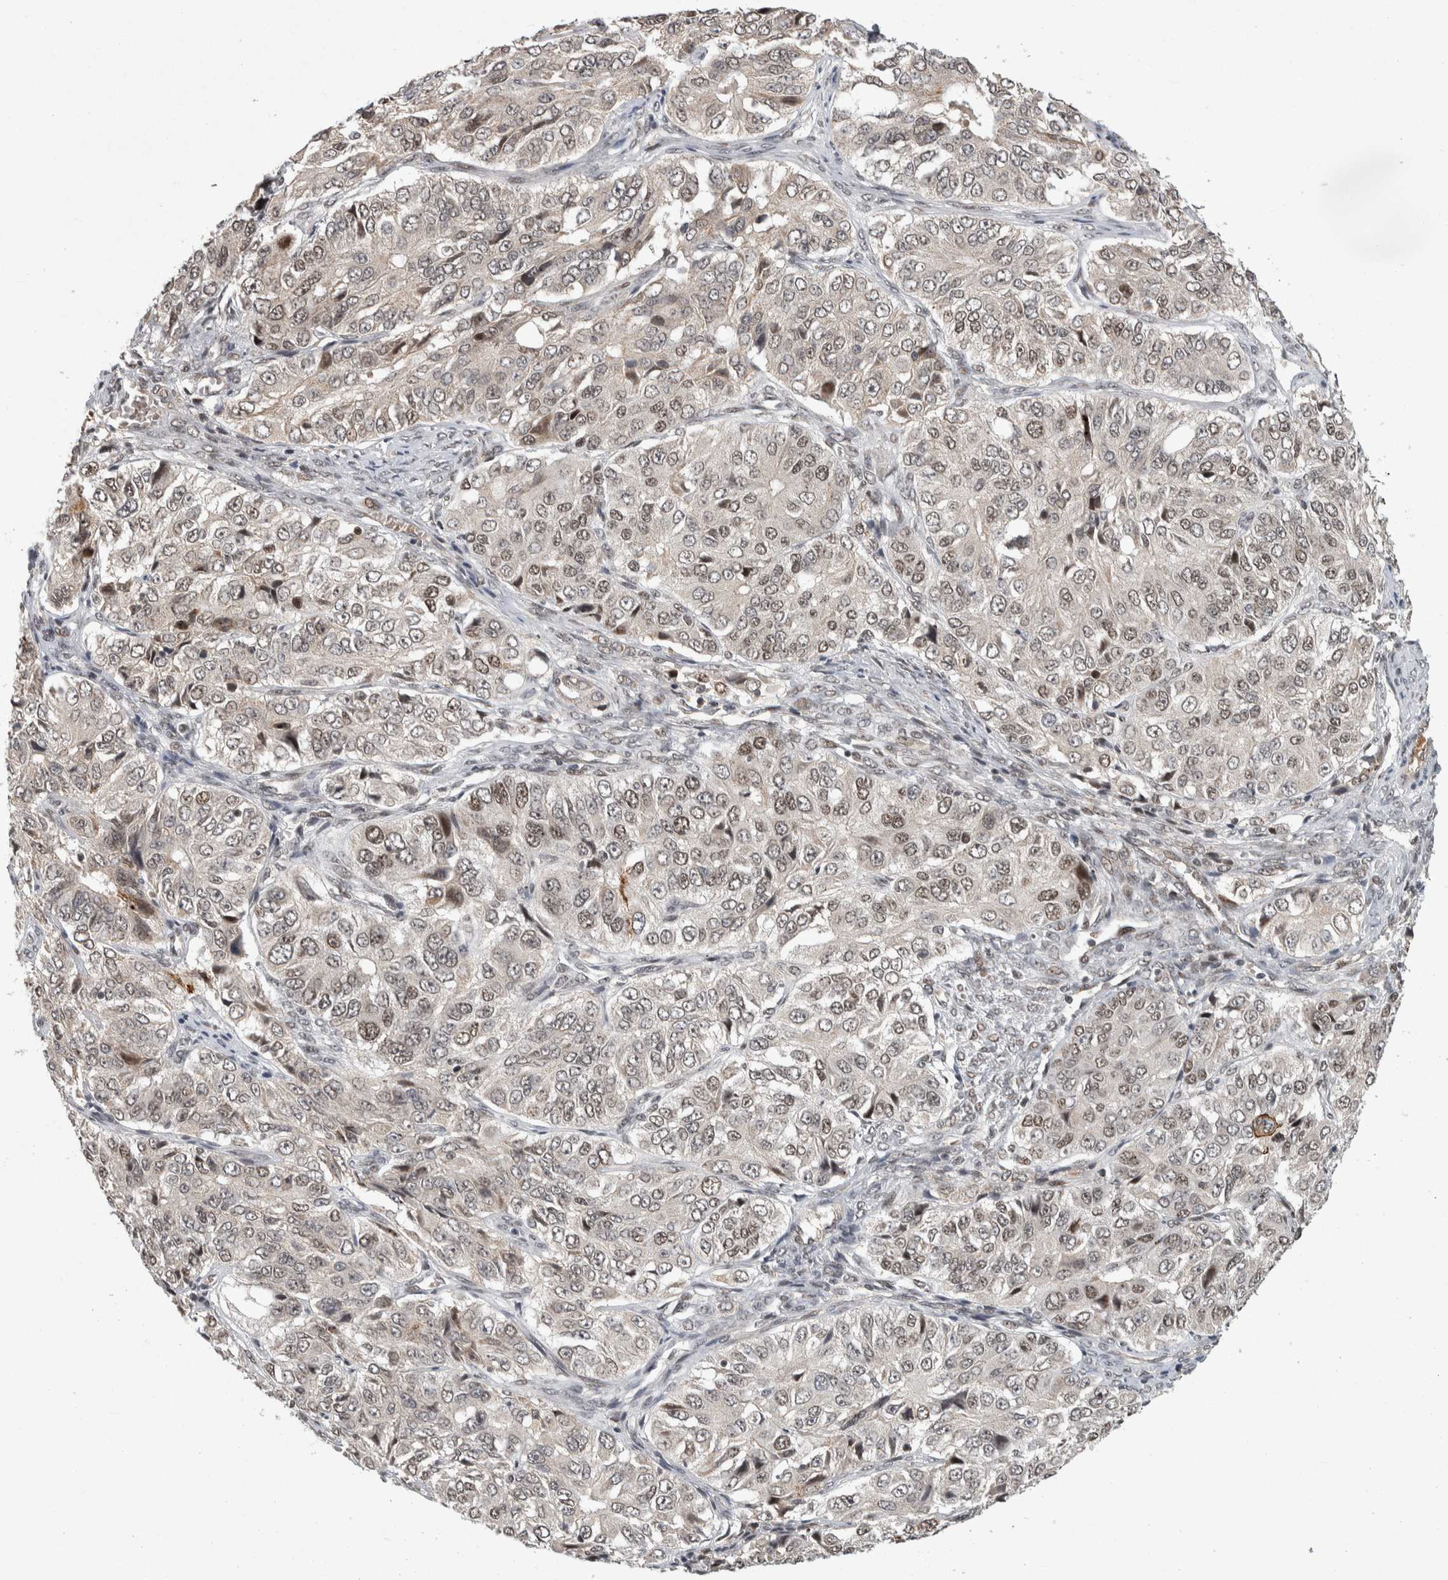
{"staining": {"intensity": "weak", "quantity": ">75%", "location": "nuclear"}, "tissue": "ovarian cancer", "cell_type": "Tumor cells", "image_type": "cancer", "snomed": [{"axis": "morphology", "description": "Carcinoma, endometroid"}, {"axis": "topography", "description": "Ovary"}], "caption": "IHC of ovarian cancer exhibits low levels of weak nuclear expression in approximately >75% of tumor cells. The staining was performed using DAB (3,3'-diaminobenzidine) to visualize the protein expression in brown, while the nuclei were stained in blue with hematoxylin (Magnification: 20x).", "gene": "ZNF592", "patient": {"sex": "female", "age": 51}}